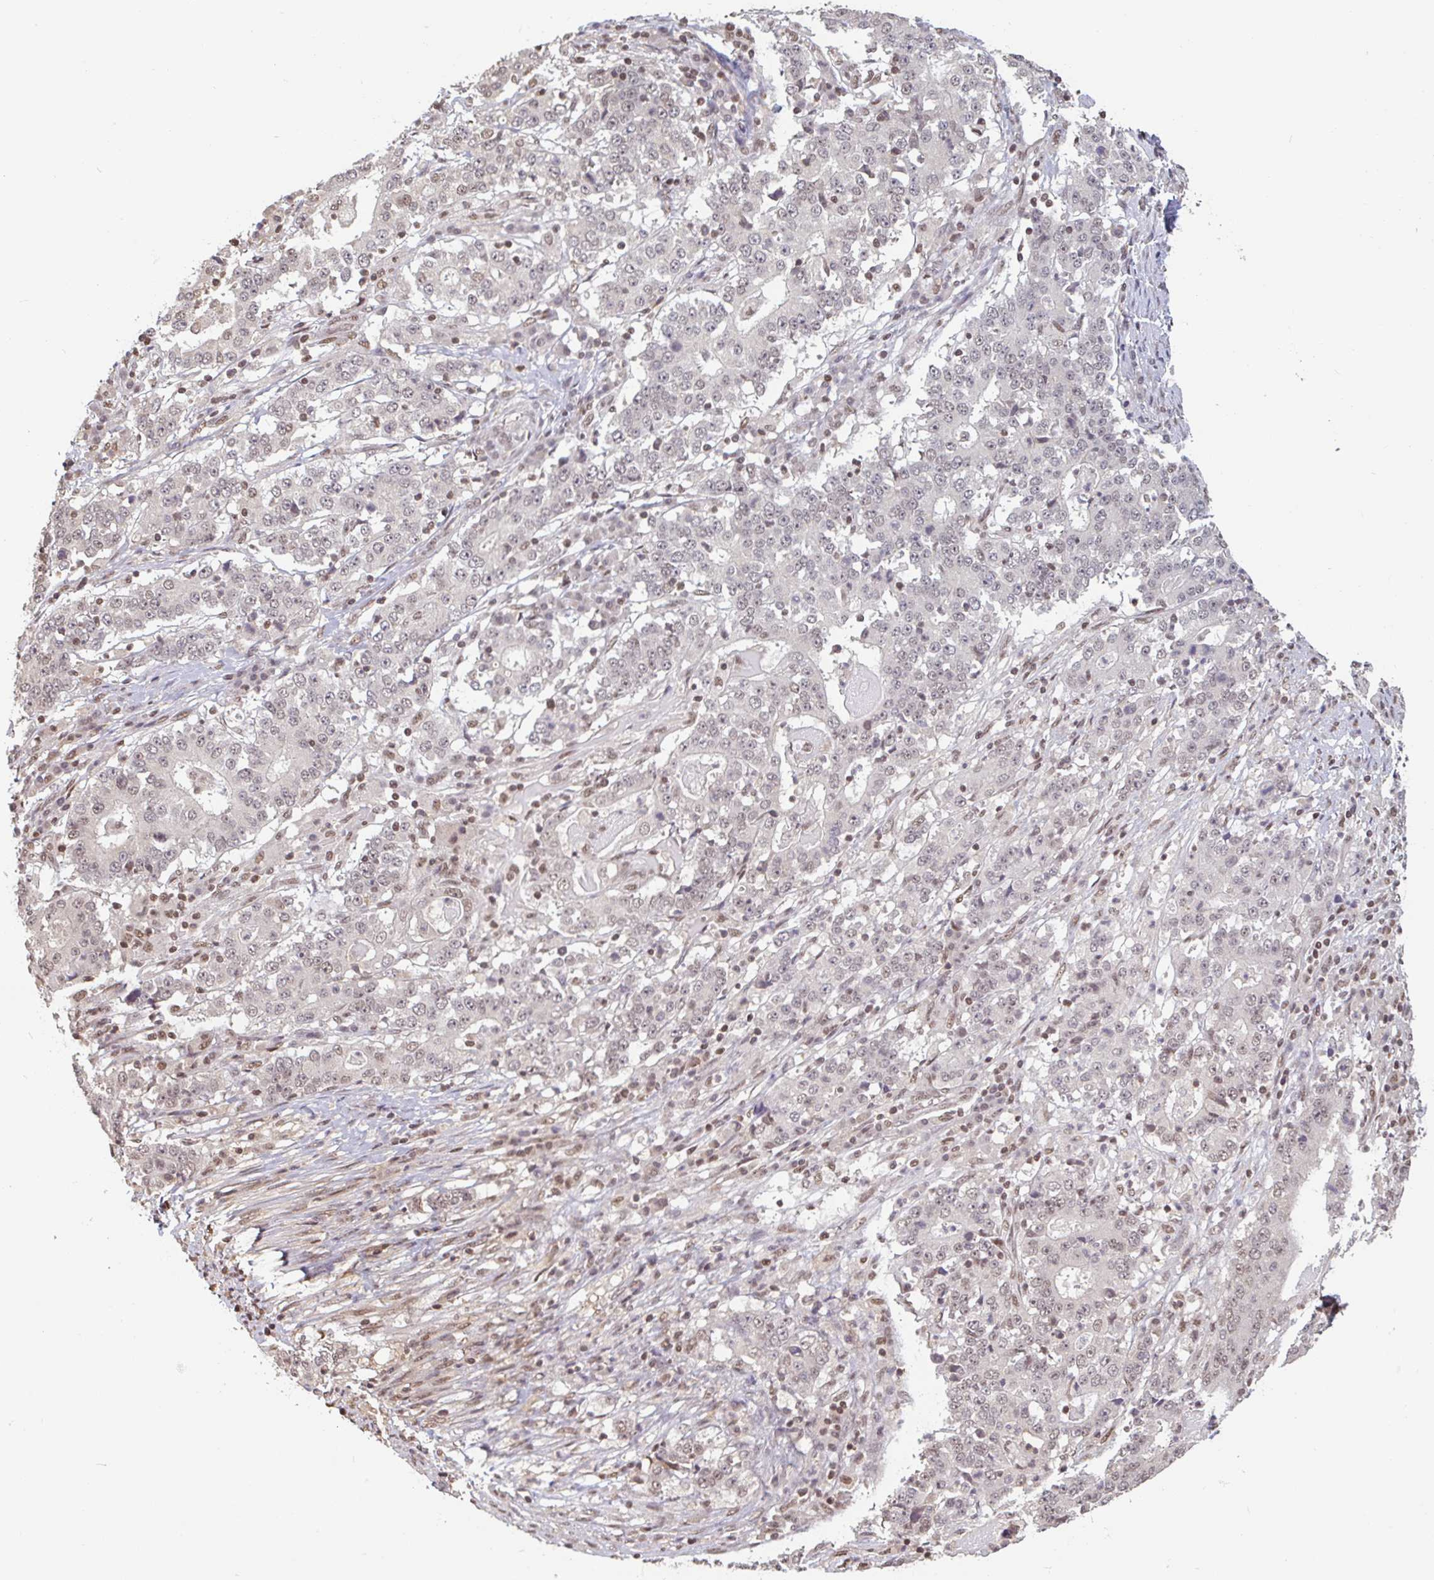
{"staining": {"intensity": "weak", "quantity": "25%-75%", "location": "nuclear"}, "tissue": "stomach cancer", "cell_type": "Tumor cells", "image_type": "cancer", "snomed": [{"axis": "morphology", "description": "Adenocarcinoma, NOS"}, {"axis": "topography", "description": "Stomach"}], "caption": "A brown stain highlights weak nuclear staining of a protein in human stomach cancer (adenocarcinoma) tumor cells.", "gene": "DR1", "patient": {"sex": "male", "age": 59}}